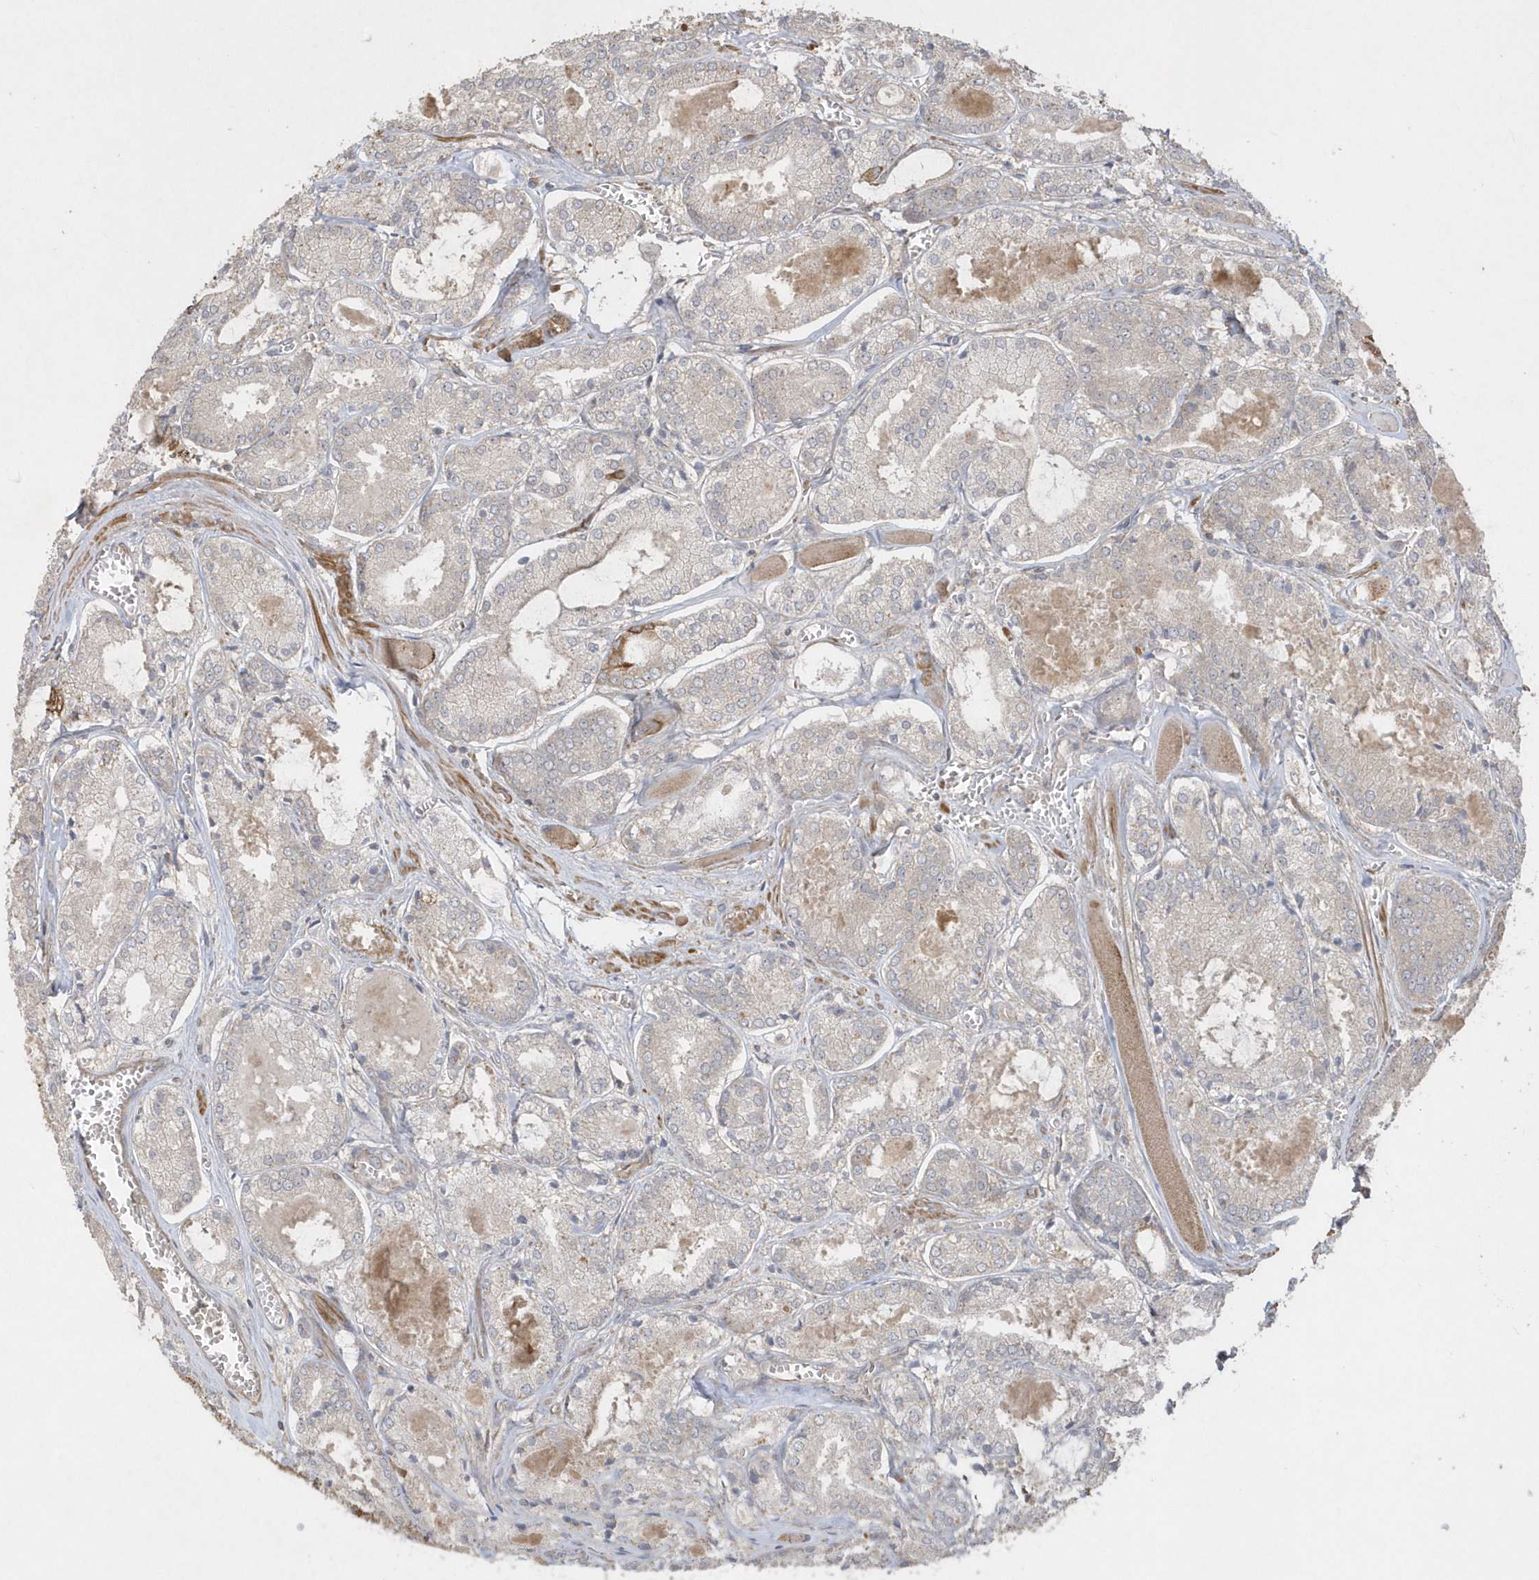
{"staining": {"intensity": "negative", "quantity": "none", "location": "none"}, "tissue": "prostate cancer", "cell_type": "Tumor cells", "image_type": "cancer", "snomed": [{"axis": "morphology", "description": "Adenocarcinoma, Low grade"}, {"axis": "topography", "description": "Prostate"}], "caption": "Immunohistochemistry of prostate cancer shows no expression in tumor cells.", "gene": "SENP8", "patient": {"sex": "male", "age": 67}}